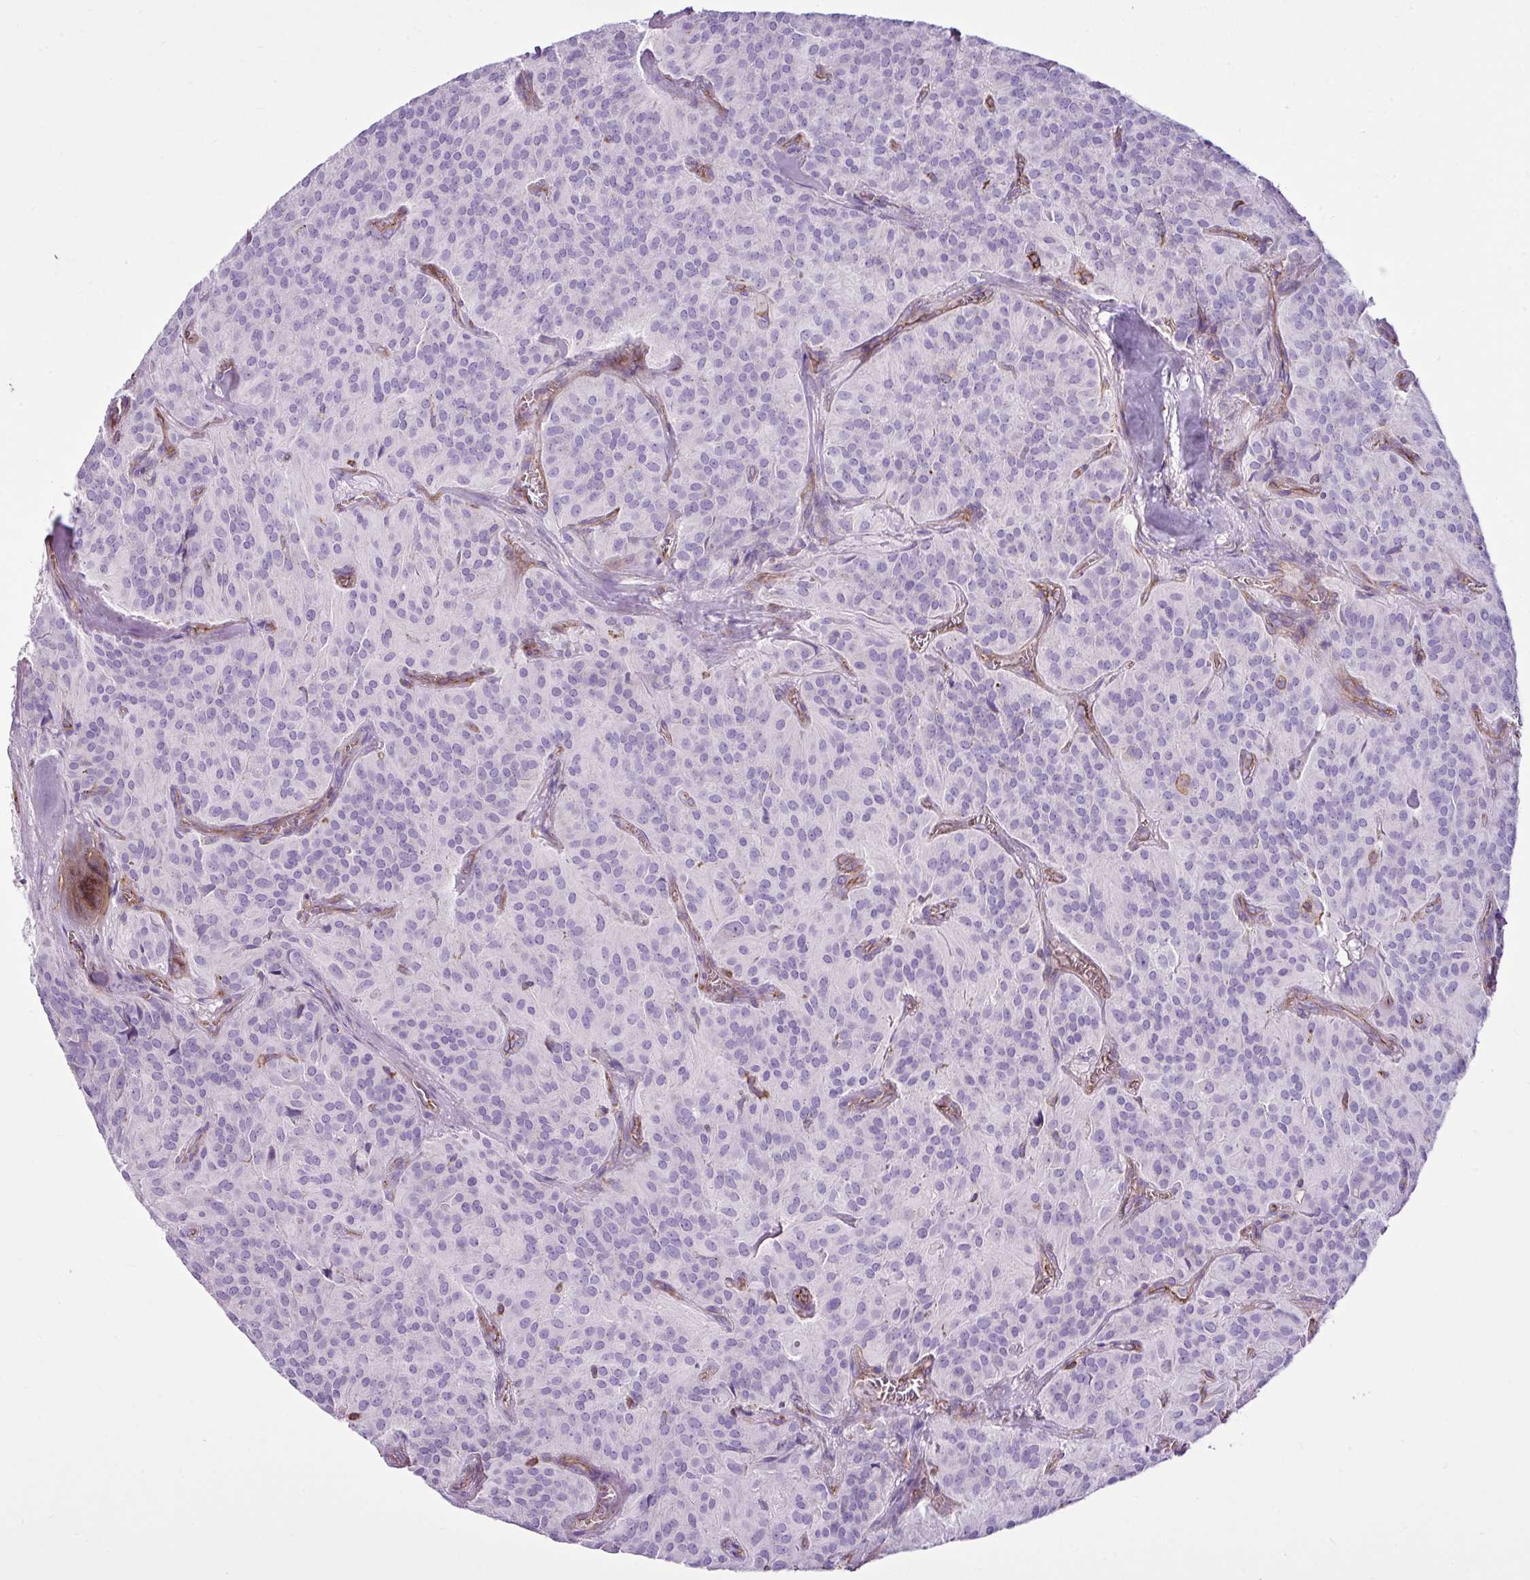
{"staining": {"intensity": "negative", "quantity": "none", "location": "none"}, "tissue": "glioma", "cell_type": "Tumor cells", "image_type": "cancer", "snomed": [{"axis": "morphology", "description": "Glioma, malignant, Low grade"}, {"axis": "topography", "description": "Brain"}], "caption": "Immunohistochemical staining of glioma exhibits no significant expression in tumor cells.", "gene": "EME2", "patient": {"sex": "male", "age": 42}}